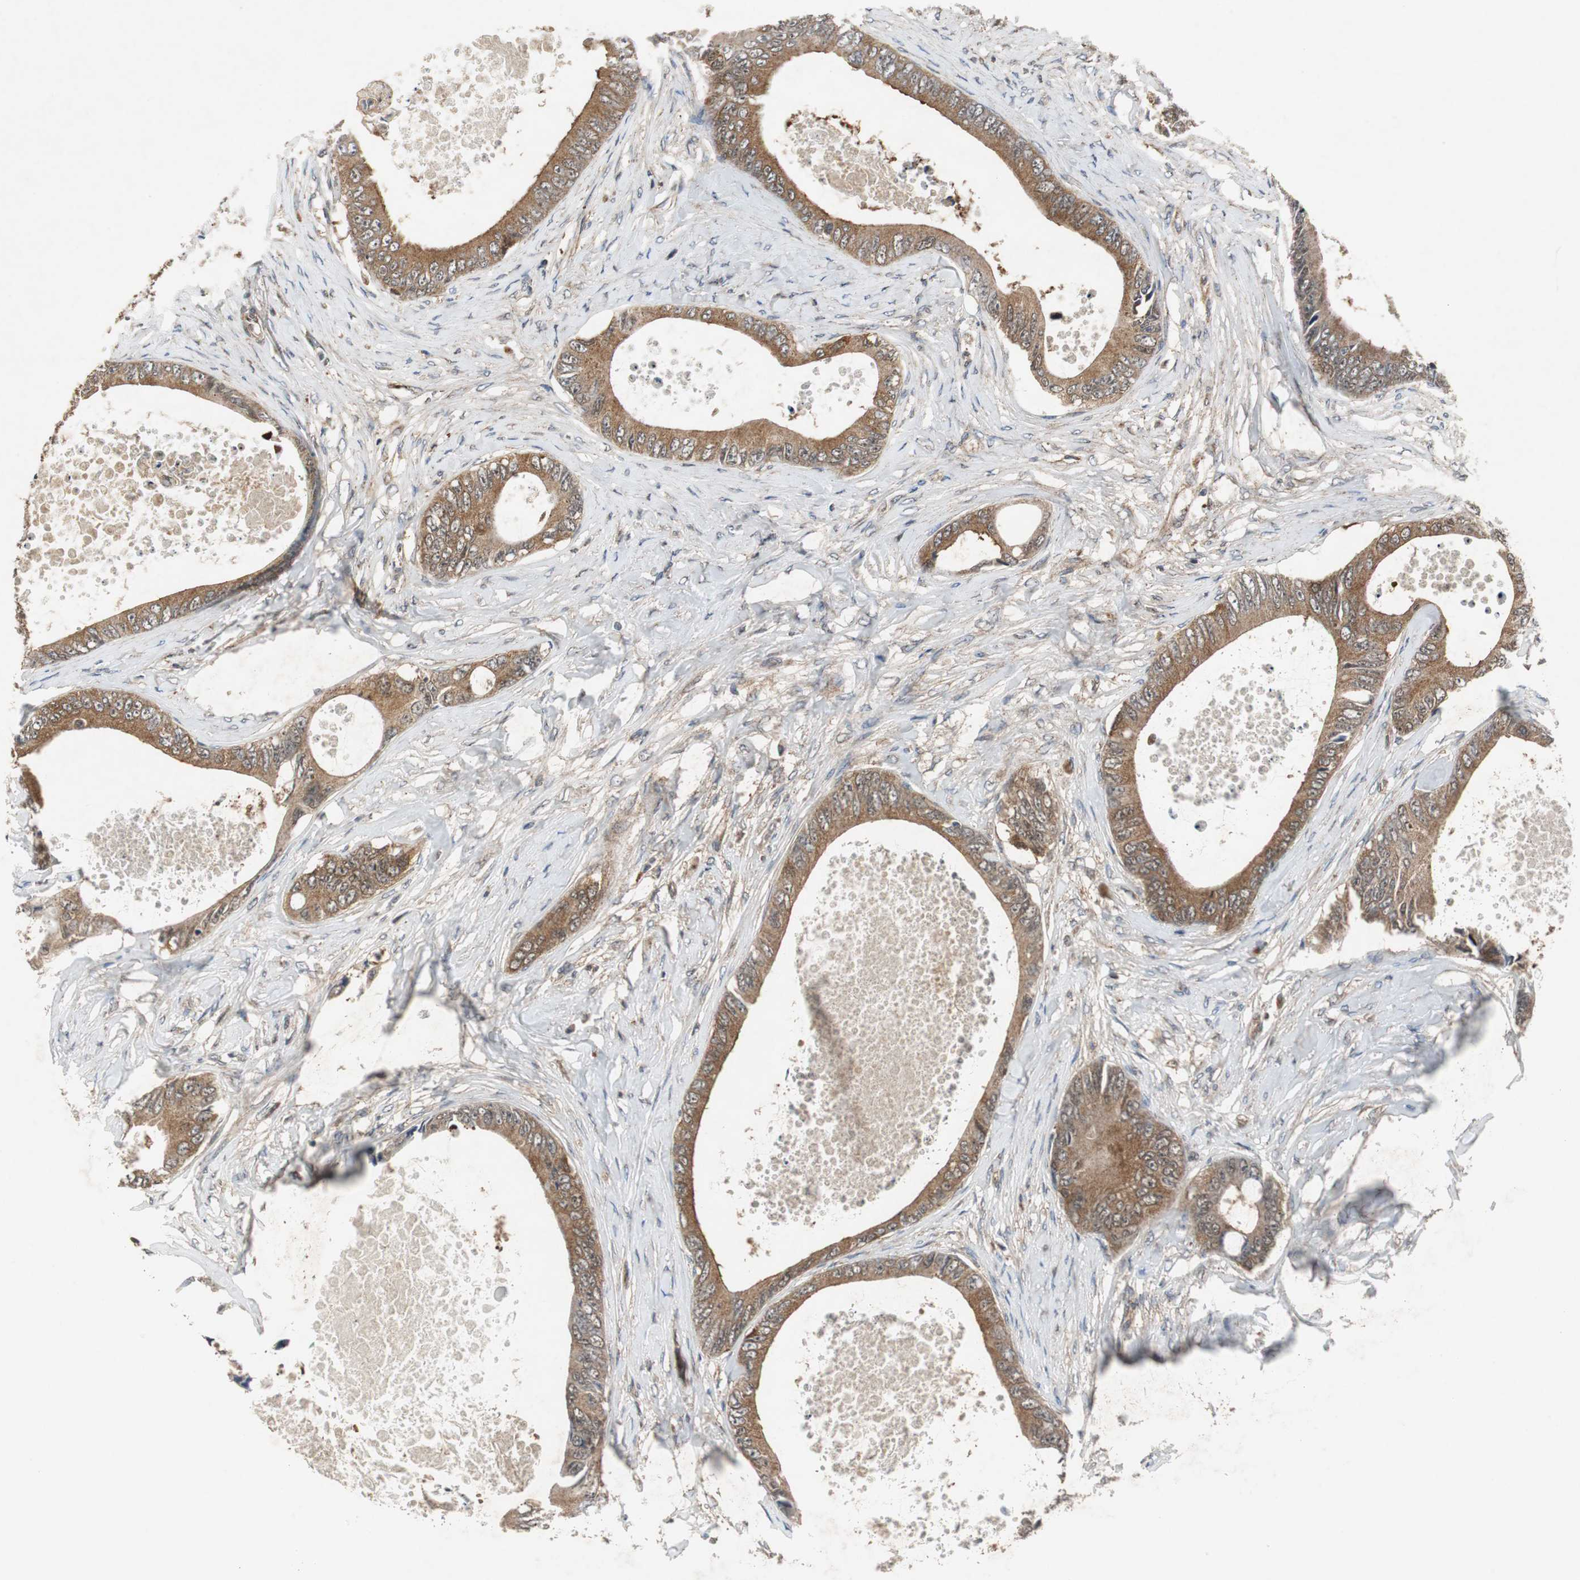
{"staining": {"intensity": "strong", "quantity": ">75%", "location": "cytoplasmic/membranous"}, "tissue": "colorectal cancer", "cell_type": "Tumor cells", "image_type": "cancer", "snomed": [{"axis": "morphology", "description": "Normal tissue, NOS"}, {"axis": "morphology", "description": "Adenocarcinoma, NOS"}, {"axis": "topography", "description": "Rectum"}, {"axis": "topography", "description": "Peripheral nerve tissue"}], "caption": "Colorectal adenocarcinoma tissue shows strong cytoplasmic/membranous staining in about >75% of tumor cells, visualized by immunohistochemistry. (Brightfield microscopy of DAB IHC at high magnification).", "gene": "VBP1", "patient": {"sex": "female", "age": 77}}